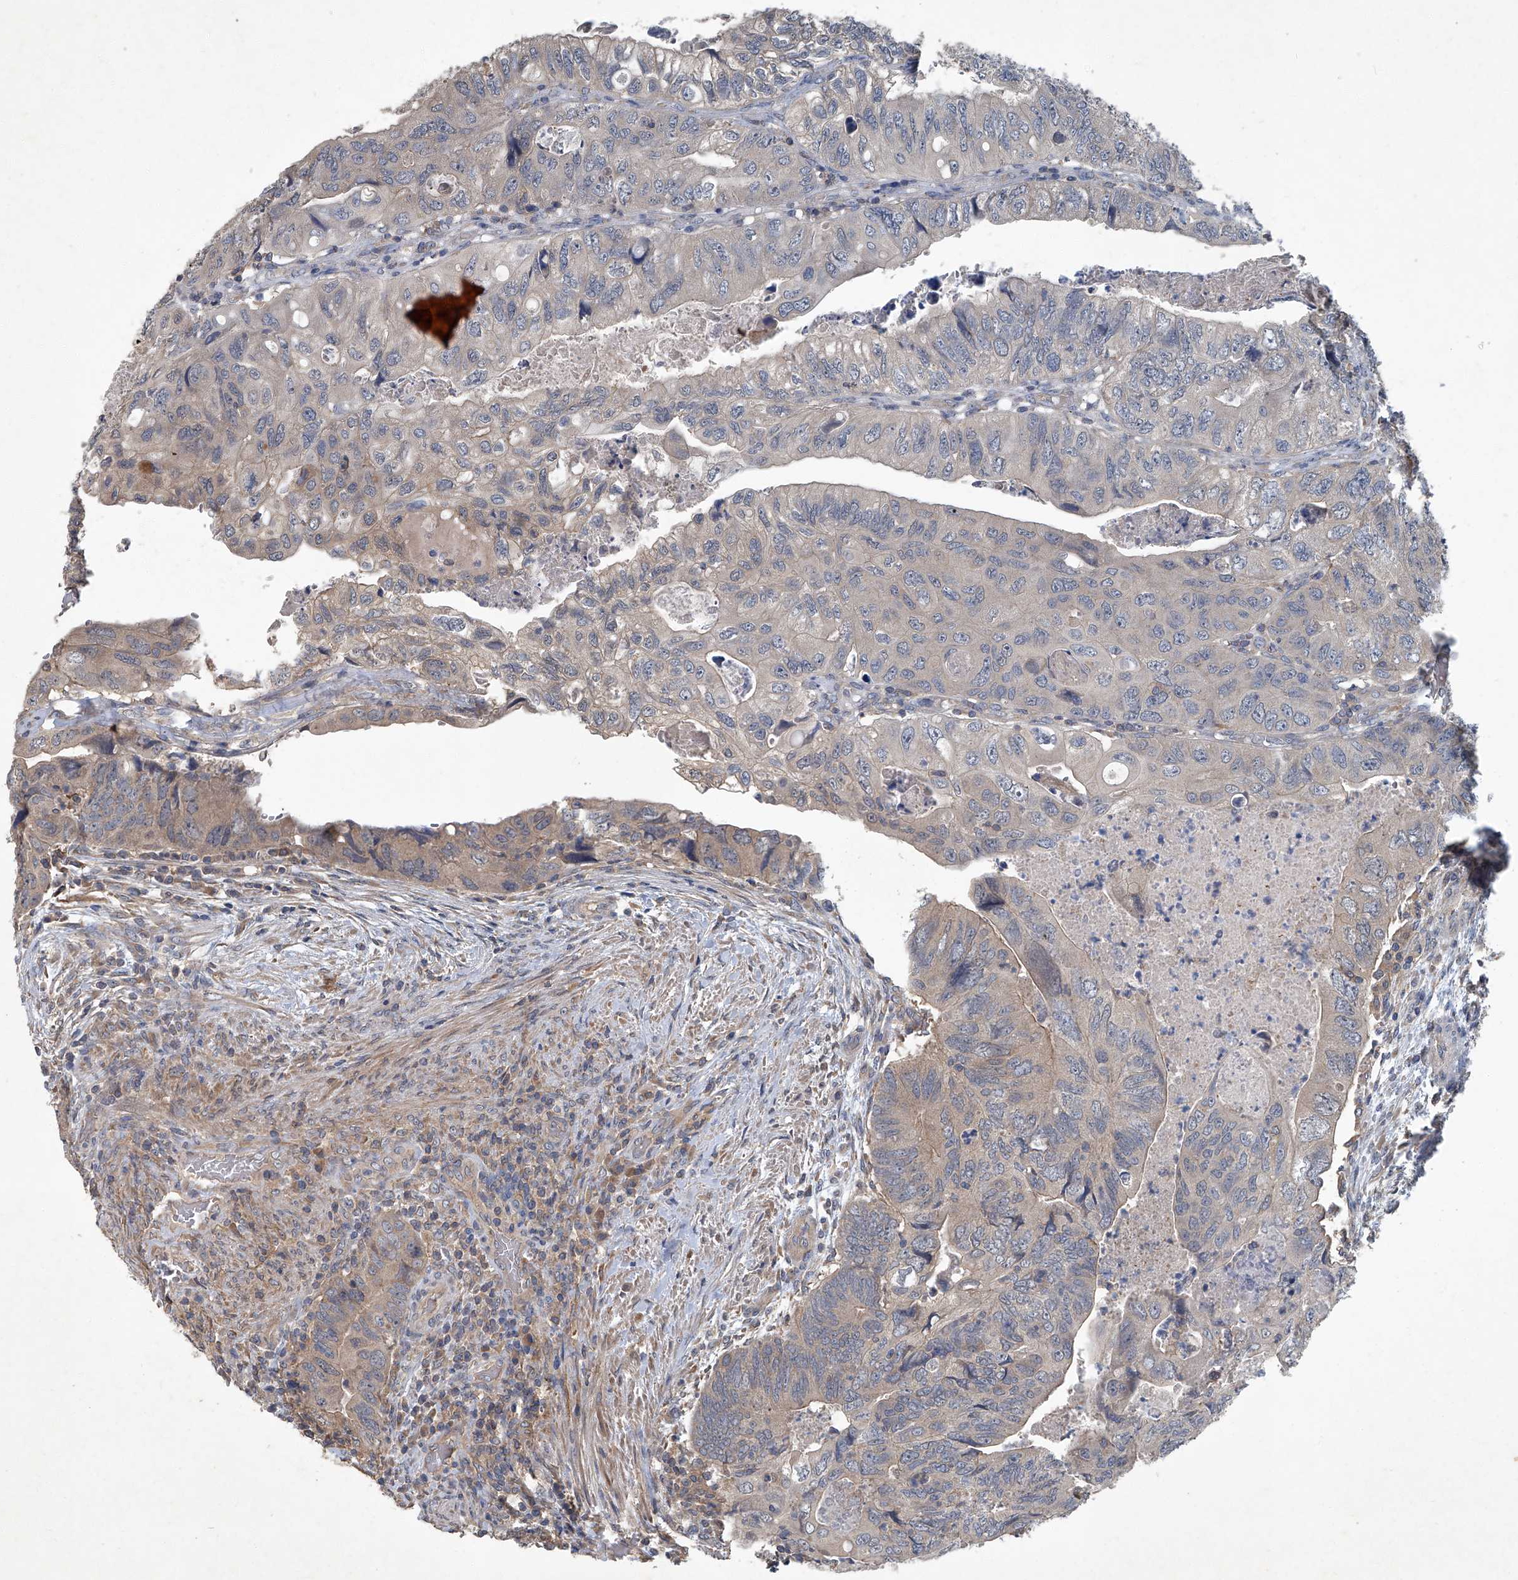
{"staining": {"intensity": "weak", "quantity": "<25%", "location": "cytoplasmic/membranous"}, "tissue": "colorectal cancer", "cell_type": "Tumor cells", "image_type": "cancer", "snomed": [{"axis": "morphology", "description": "Adenocarcinoma, NOS"}, {"axis": "topography", "description": "Rectum"}], "caption": "DAB immunohistochemical staining of human colorectal adenocarcinoma exhibits no significant expression in tumor cells.", "gene": "ANKRD34A", "patient": {"sex": "male", "age": 63}}